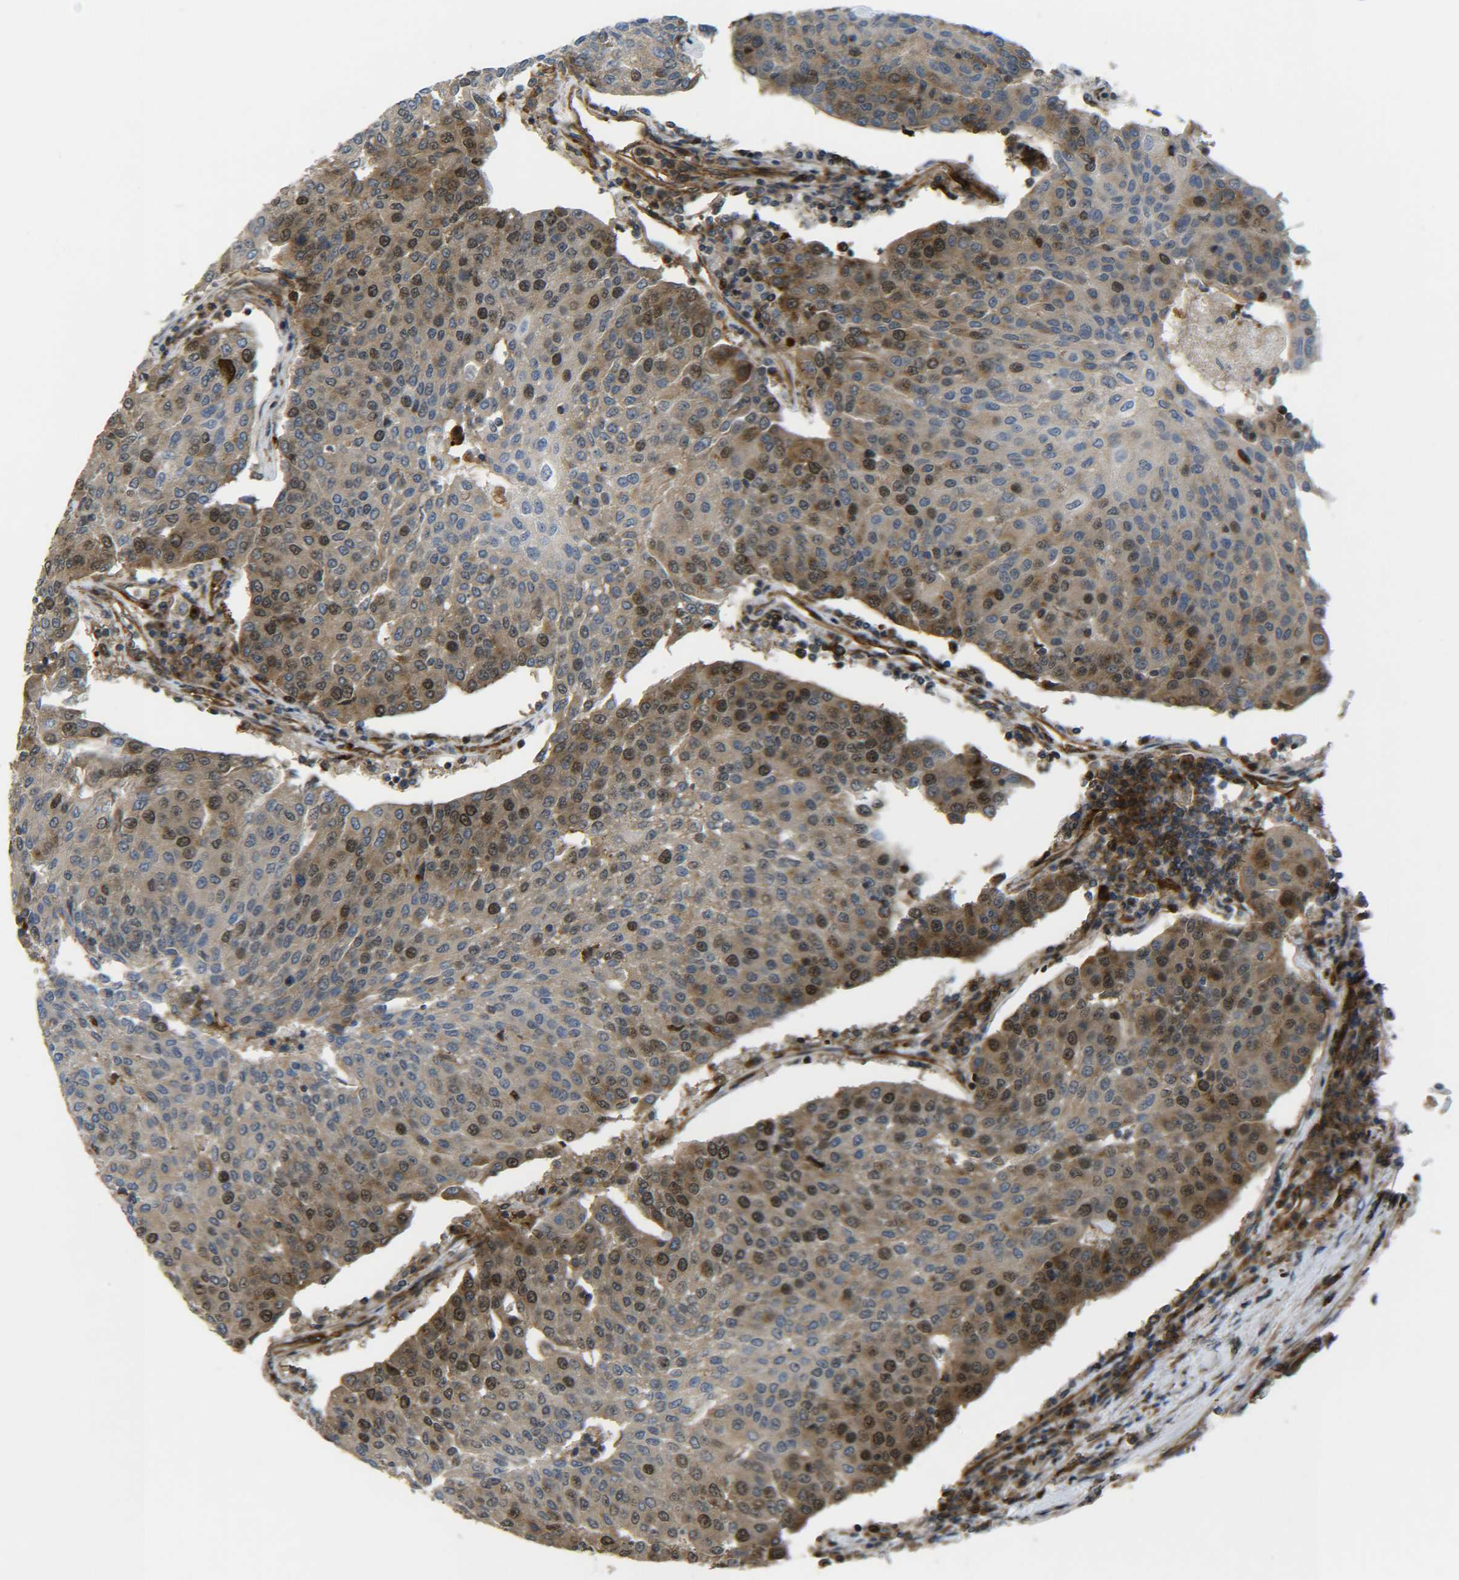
{"staining": {"intensity": "strong", "quantity": "25%-75%", "location": "cytoplasmic/membranous,nuclear"}, "tissue": "urothelial cancer", "cell_type": "Tumor cells", "image_type": "cancer", "snomed": [{"axis": "morphology", "description": "Urothelial carcinoma, High grade"}, {"axis": "topography", "description": "Urinary bladder"}], "caption": "Immunohistochemical staining of high-grade urothelial carcinoma displays high levels of strong cytoplasmic/membranous and nuclear protein expression in approximately 25%-75% of tumor cells.", "gene": "ECE1", "patient": {"sex": "female", "age": 85}}